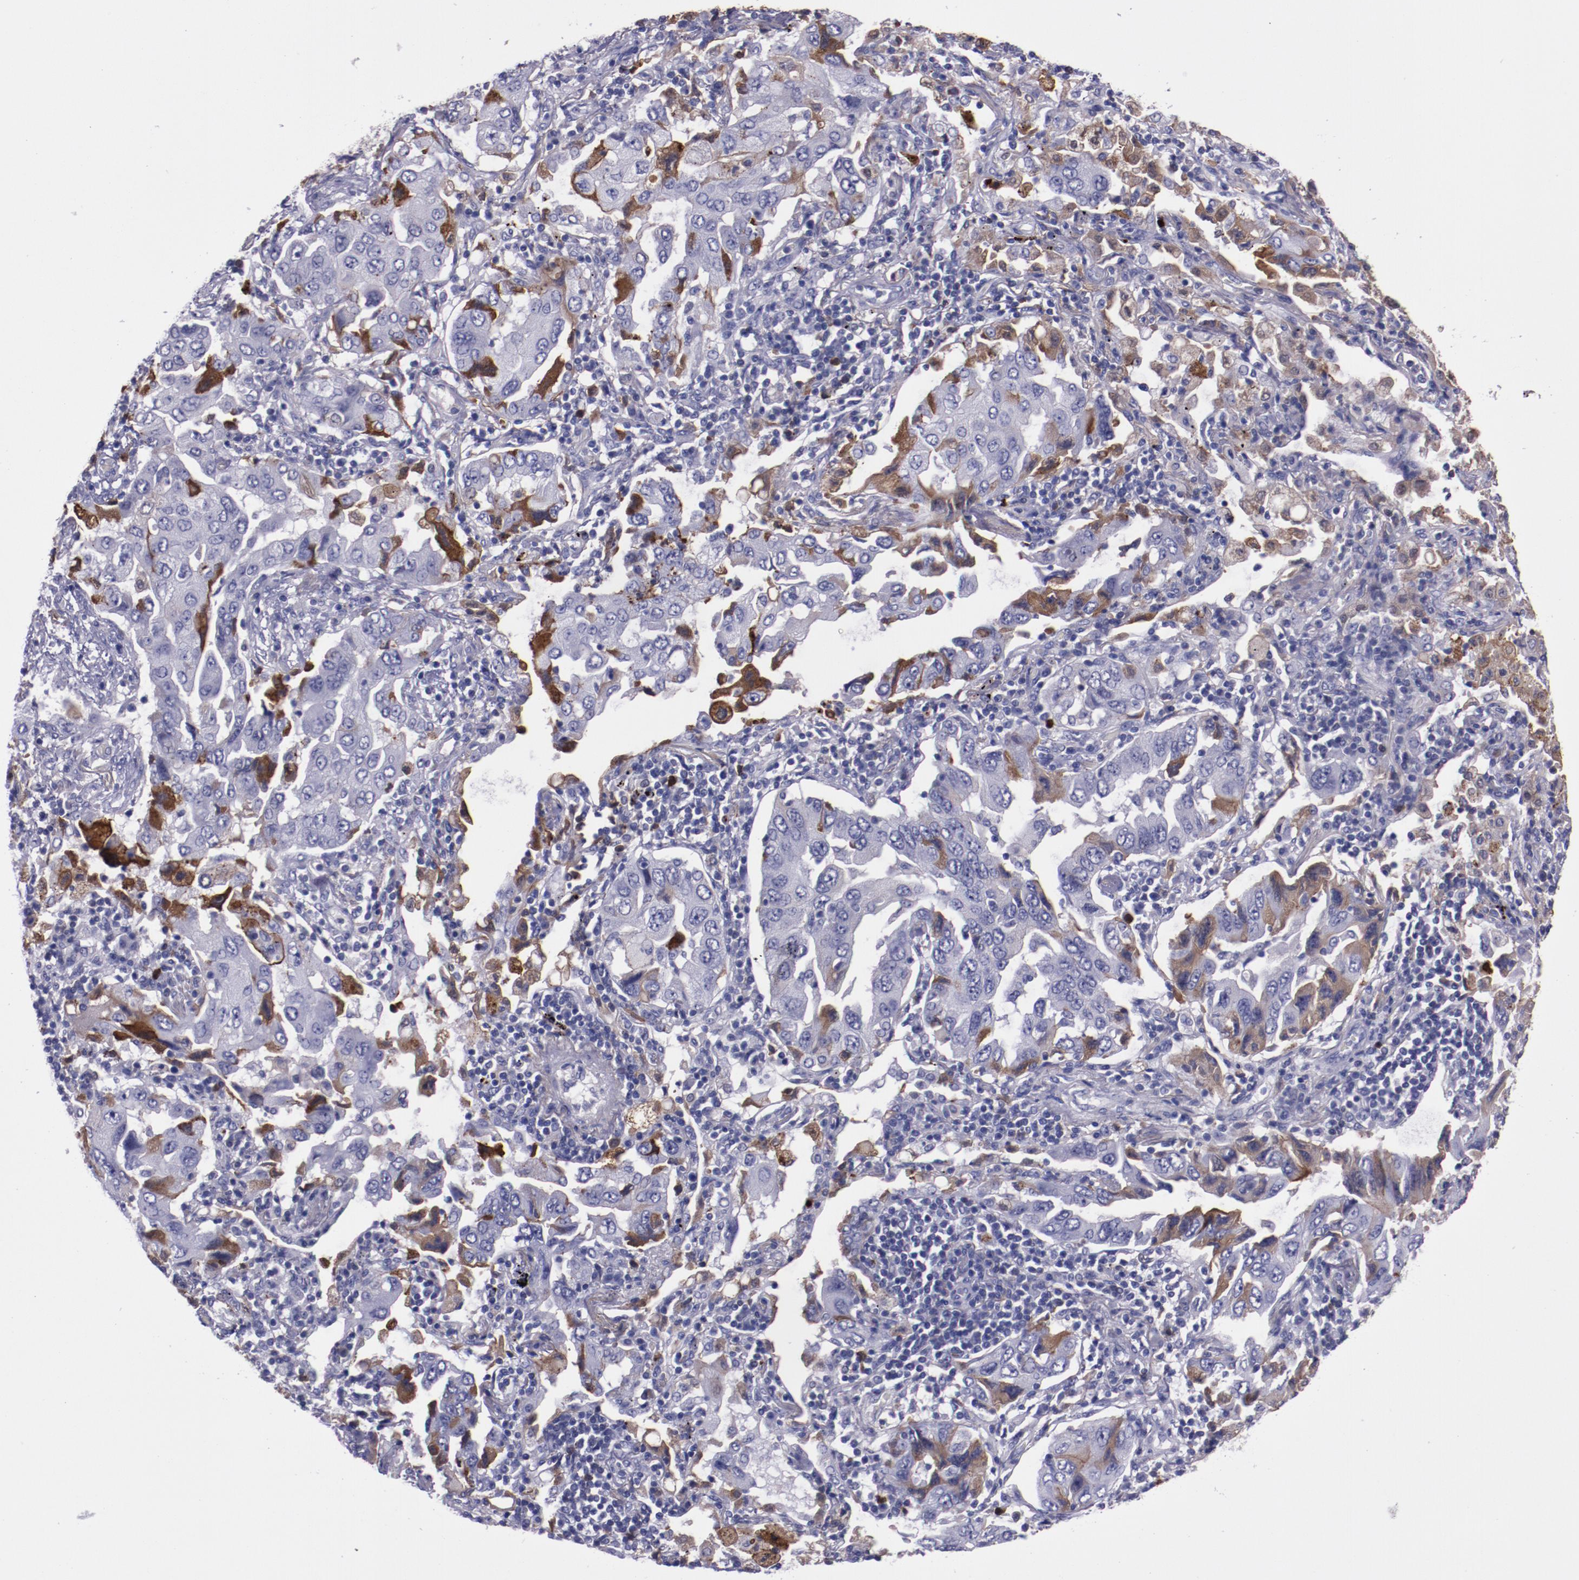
{"staining": {"intensity": "moderate", "quantity": "<25%", "location": "cytoplasmic/membranous"}, "tissue": "lung cancer", "cell_type": "Tumor cells", "image_type": "cancer", "snomed": [{"axis": "morphology", "description": "Adenocarcinoma, NOS"}, {"axis": "topography", "description": "Lung"}], "caption": "Tumor cells reveal low levels of moderate cytoplasmic/membranous expression in about <25% of cells in human lung cancer (adenocarcinoma).", "gene": "APOH", "patient": {"sex": "female", "age": 65}}